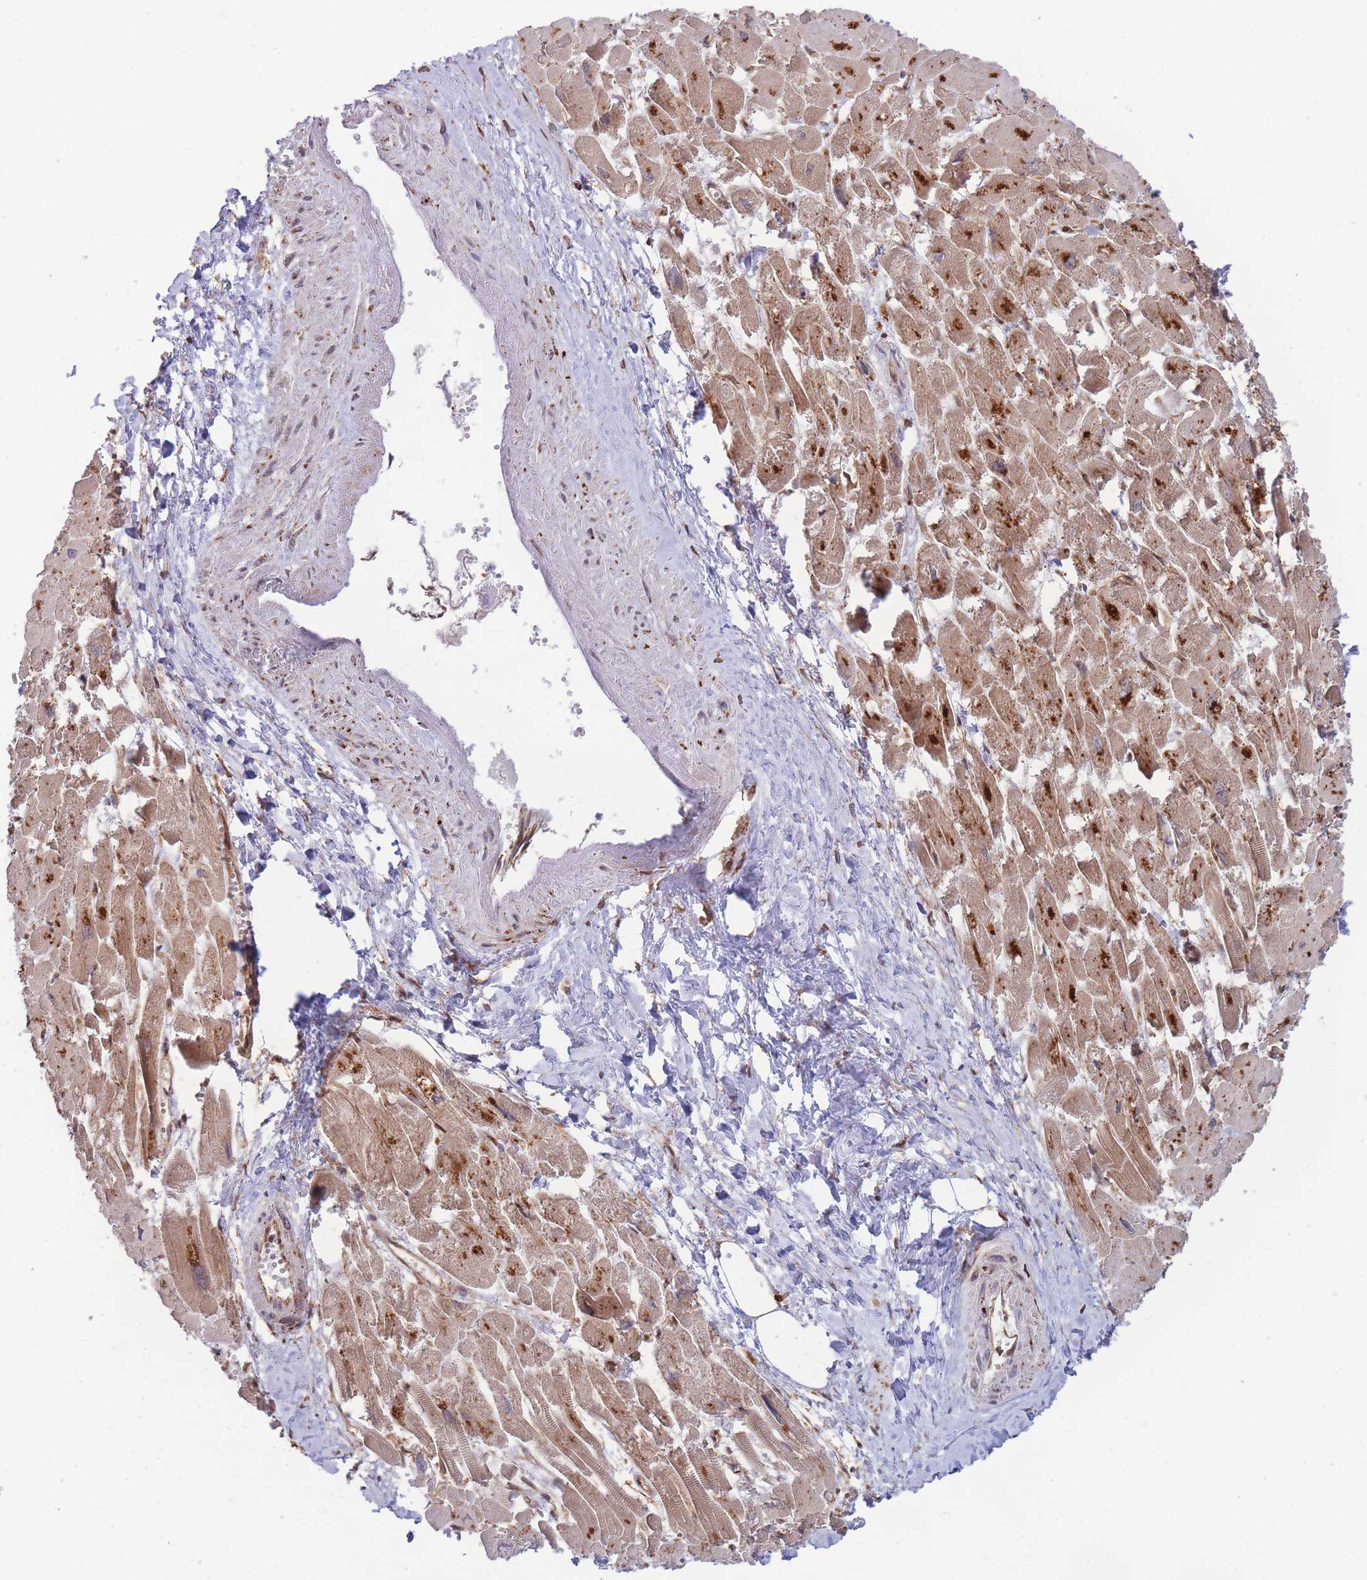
{"staining": {"intensity": "strong", "quantity": ">75%", "location": "cytoplasmic/membranous,nuclear"}, "tissue": "heart muscle", "cell_type": "Cardiomyocytes", "image_type": "normal", "snomed": [{"axis": "morphology", "description": "Normal tissue, NOS"}, {"axis": "topography", "description": "Heart"}], "caption": "Strong cytoplasmic/membranous,nuclear protein positivity is present in approximately >75% of cardiomyocytes in heart muscle. The staining was performed using DAB to visualize the protein expression in brown, while the nuclei were stained in blue with hematoxylin (Magnification: 20x).", "gene": "BOD1L1", "patient": {"sex": "male", "age": 54}}